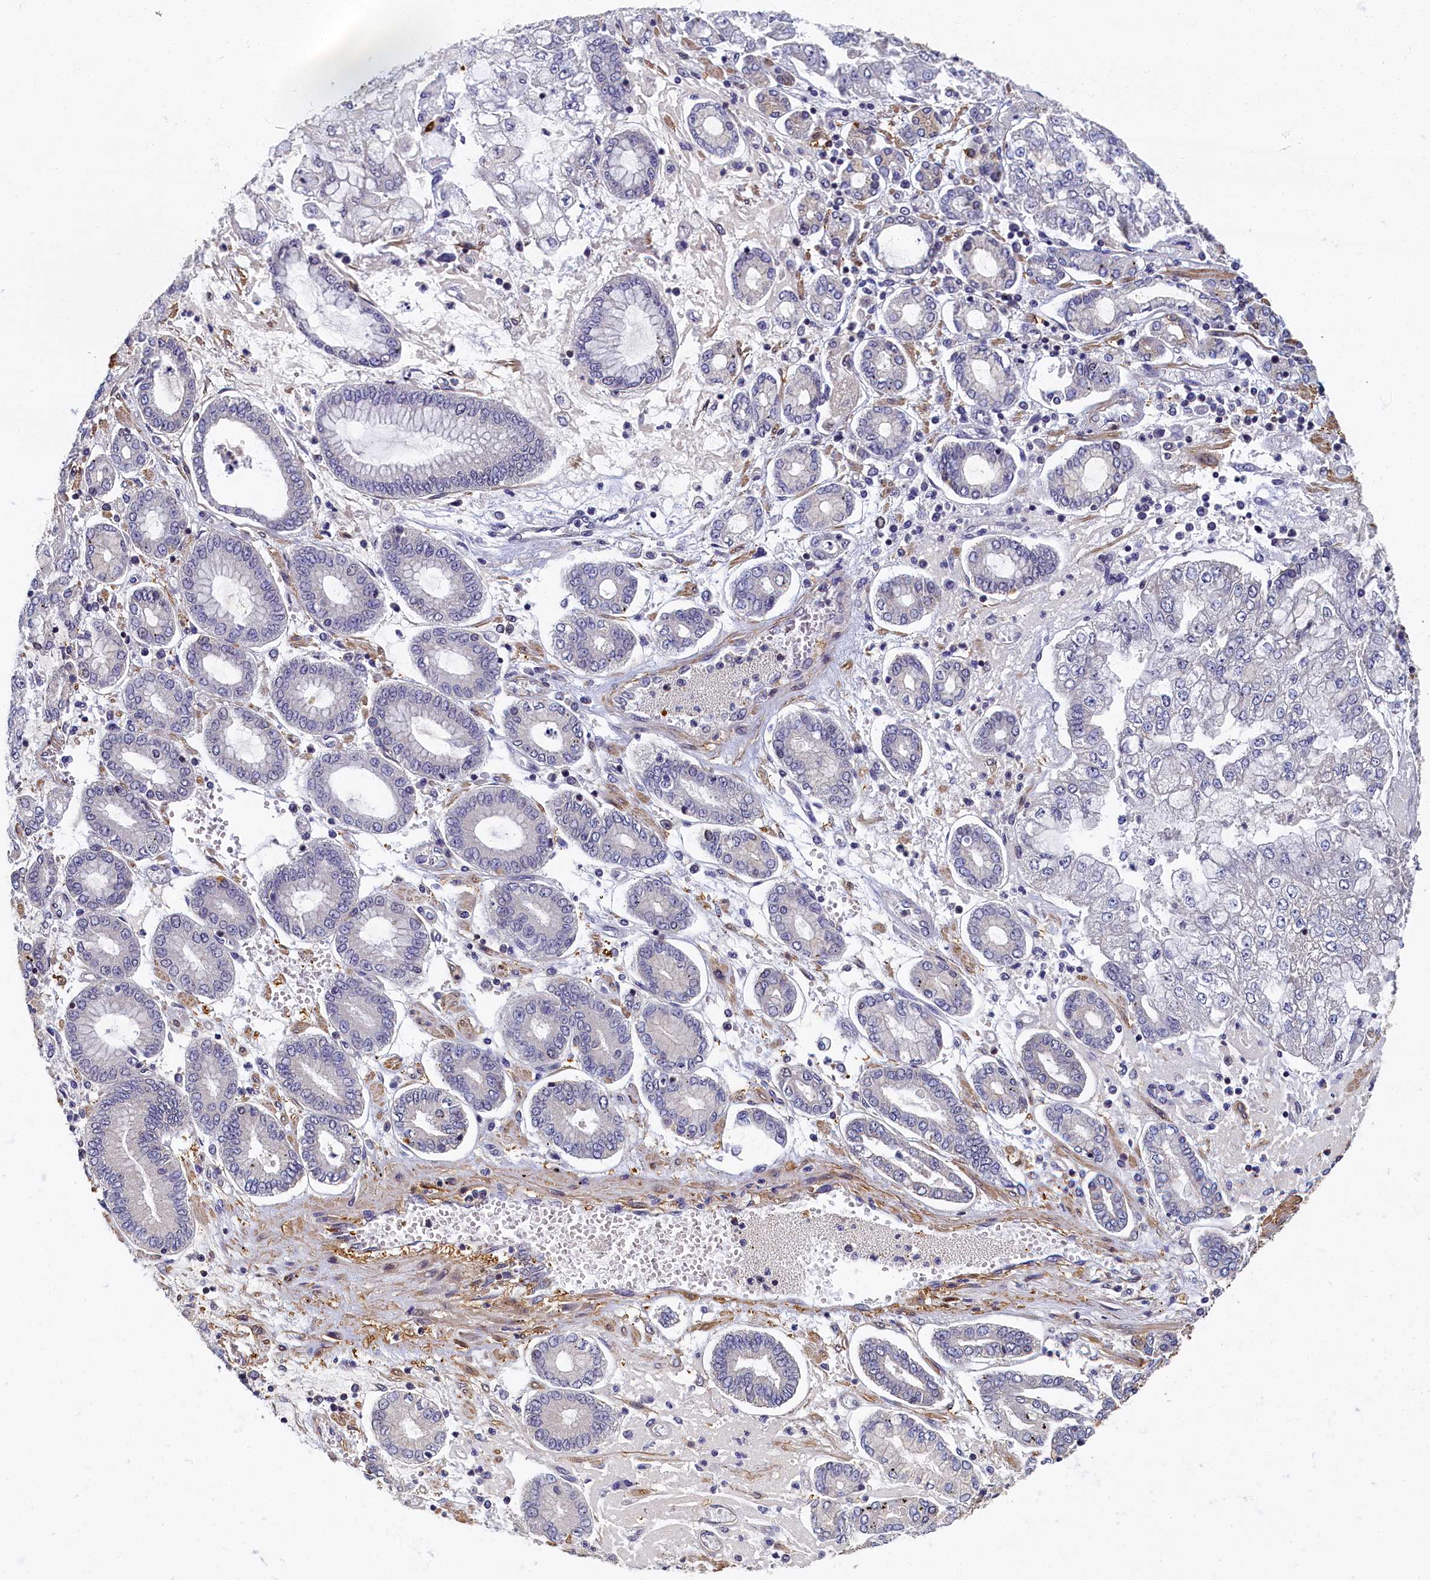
{"staining": {"intensity": "negative", "quantity": "none", "location": "none"}, "tissue": "stomach cancer", "cell_type": "Tumor cells", "image_type": "cancer", "snomed": [{"axis": "morphology", "description": "Adenocarcinoma, NOS"}, {"axis": "topography", "description": "Stomach"}], "caption": "Immunohistochemistry of stomach cancer reveals no positivity in tumor cells.", "gene": "TBCB", "patient": {"sex": "male", "age": 76}}